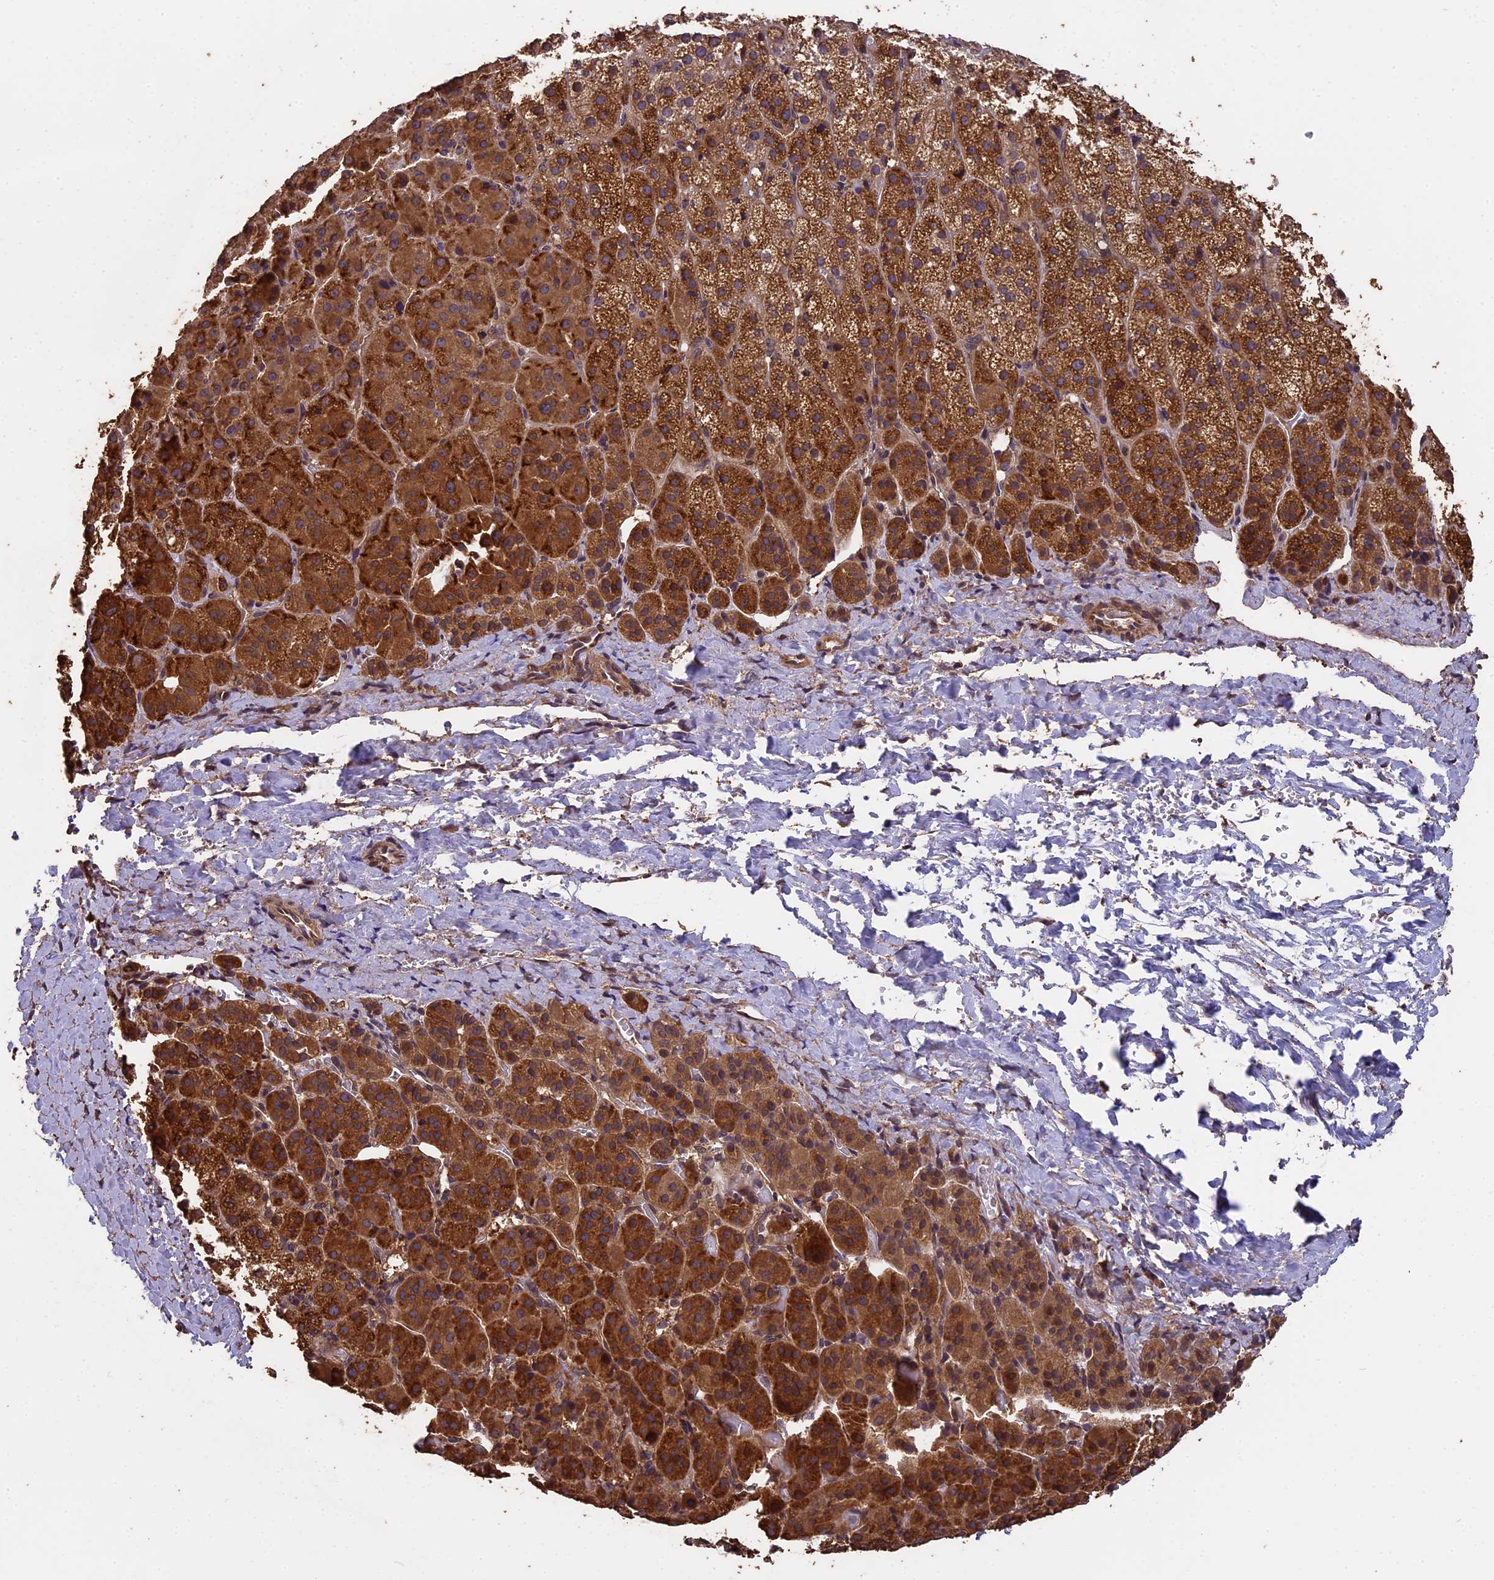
{"staining": {"intensity": "moderate", "quantity": "25%-75%", "location": "cytoplasmic/membranous"}, "tissue": "adrenal gland", "cell_type": "Glandular cells", "image_type": "normal", "snomed": [{"axis": "morphology", "description": "Normal tissue, NOS"}, {"axis": "topography", "description": "Adrenal gland"}], "caption": "Brown immunohistochemical staining in normal human adrenal gland demonstrates moderate cytoplasmic/membranous positivity in approximately 25%-75% of glandular cells.", "gene": "CHD9", "patient": {"sex": "female", "age": 57}}